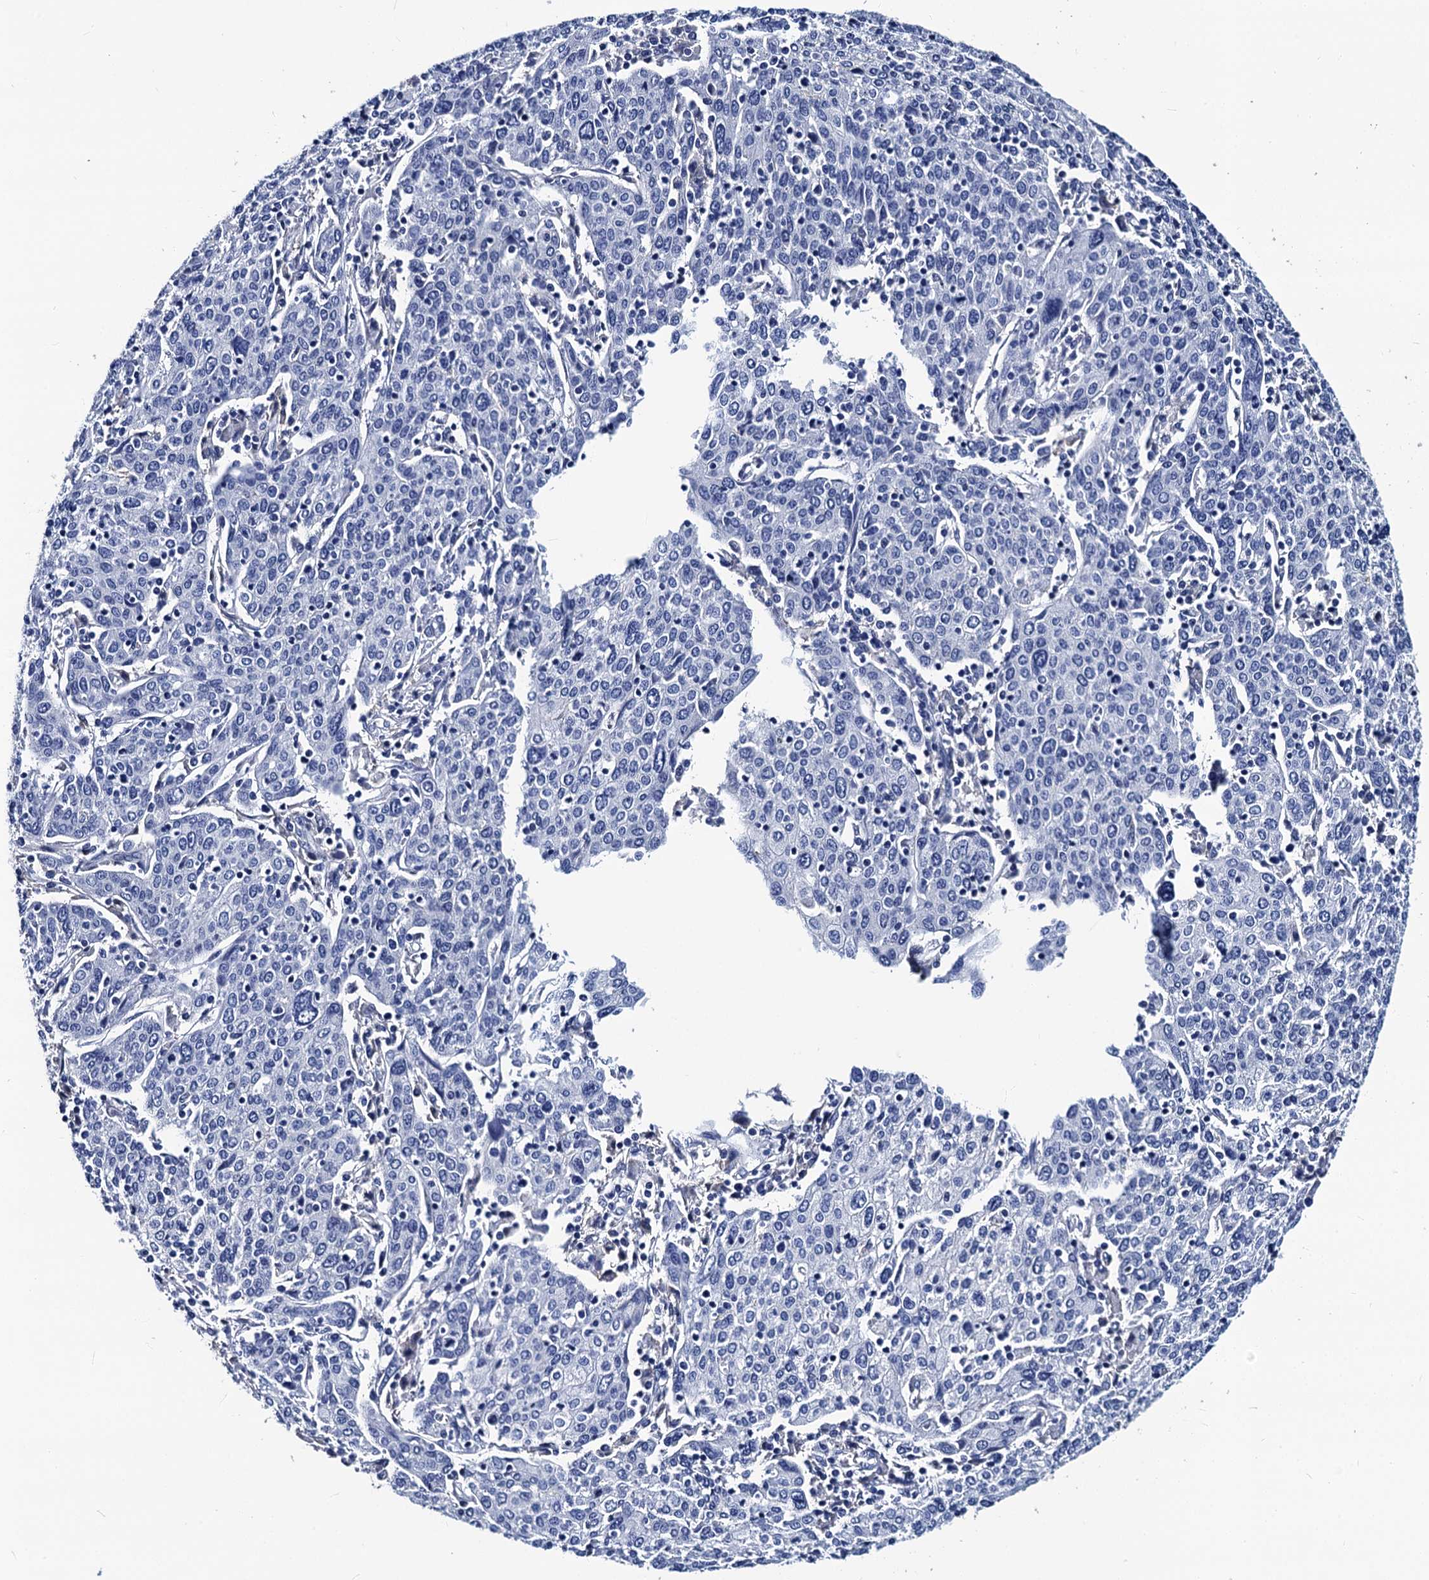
{"staining": {"intensity": "negative", "quantity": "none", "location": "none"}, "tissue": "cervical cancer", "cell_type": "Tumor cells", "image_type": "cancer", "snomed": [{"axis": "morphology", "description": "Squamous cell carcinoma, NOS"}, {"axis": "topography", "description": "Cervix"}], "caption": "DAB immunohistochemical staining of human cervical squamous cell carcinoma displays no significant positivity in tumor cells. The staining was performed using DAB to visualize the protein expression in brown, while the nuclei were stained in blue with hematoxylin (Magnification: 20x).", "gene": "LRRC30", "patient": {"sex": "female", "age": 67}}